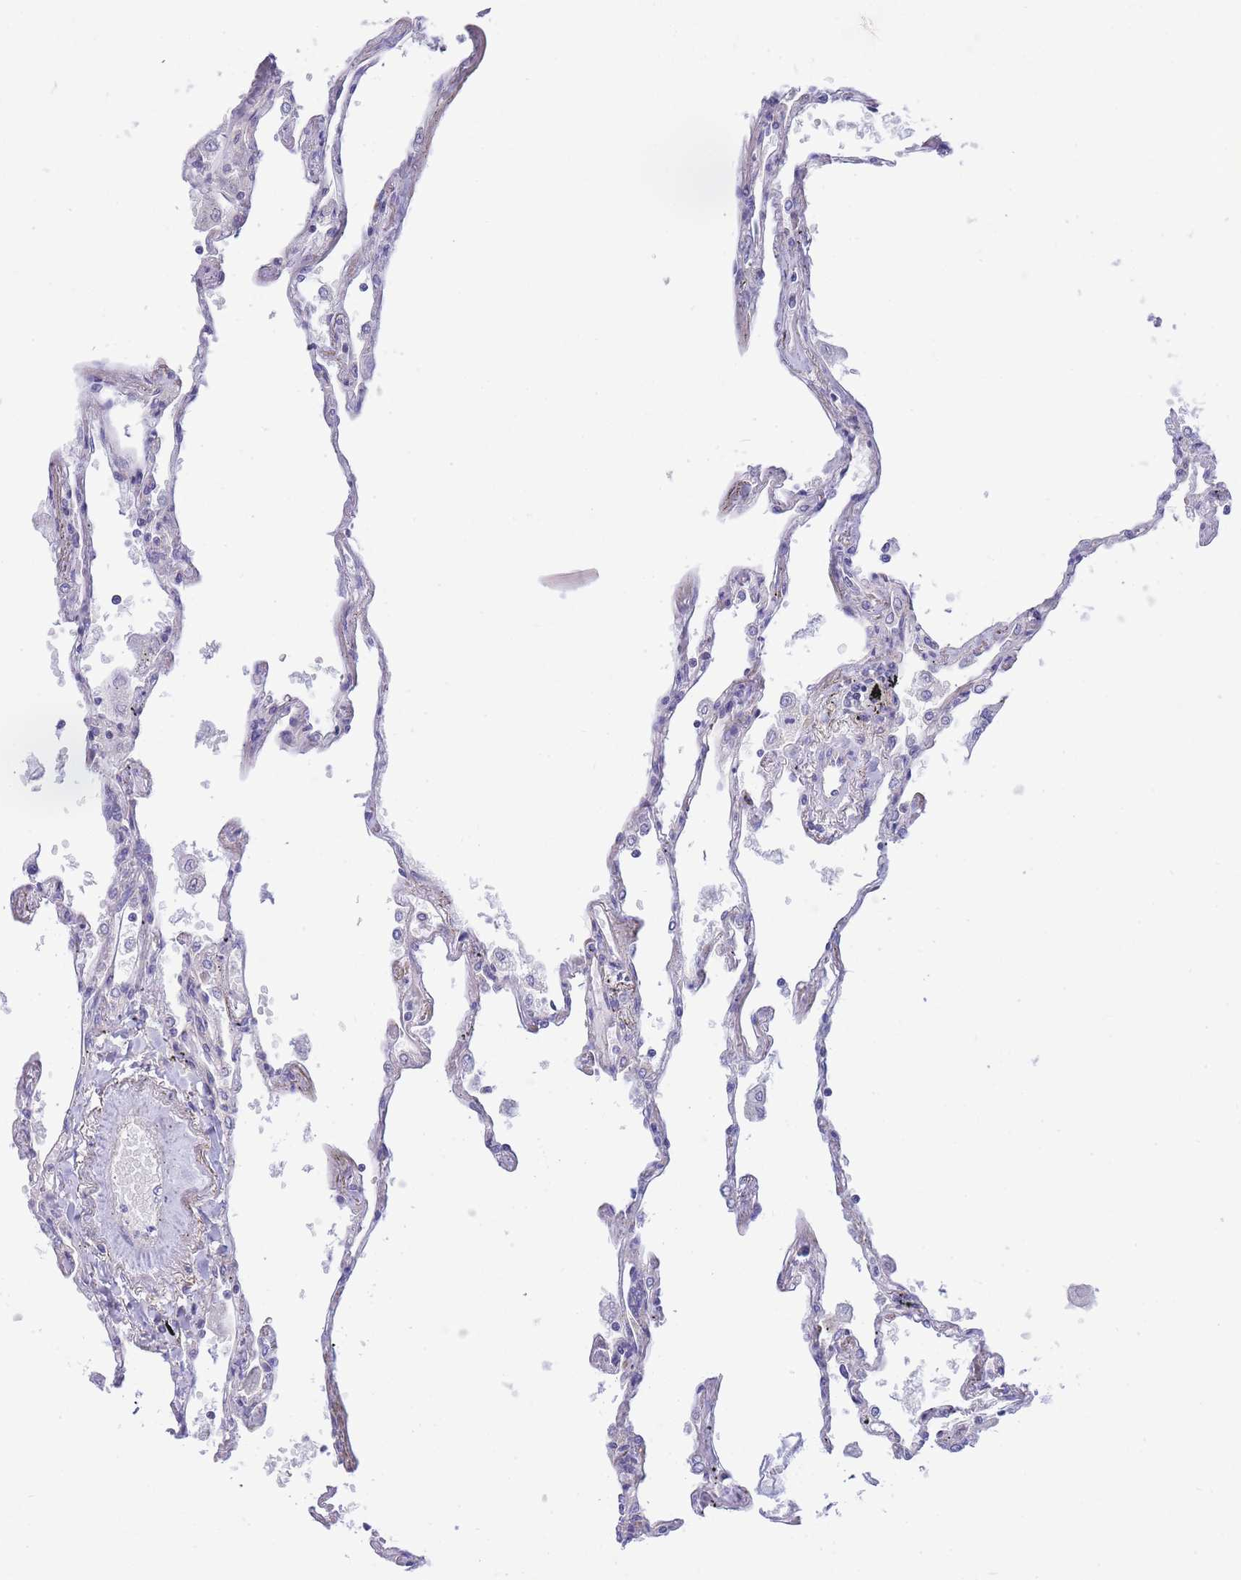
{"staining": {"intensity": "negative", "quantity": "none", "location": "none"}, "tissue": "lung", "cell_type": "Alveolar cells", "image_type": "normal", "snomed": [{"axis": "morphology", "description": "Normal tissue, NOS"}, {"axis": "topography", "description": "Lung"}], "caption": "IHC image of normal lung: lung stained with DAB (3,3'-diaminobenzidine) demonstrates no significant protein expression in alveolar cells.", "gene": "SH2B2", "patient": {"sex": "female", "age": 67}}